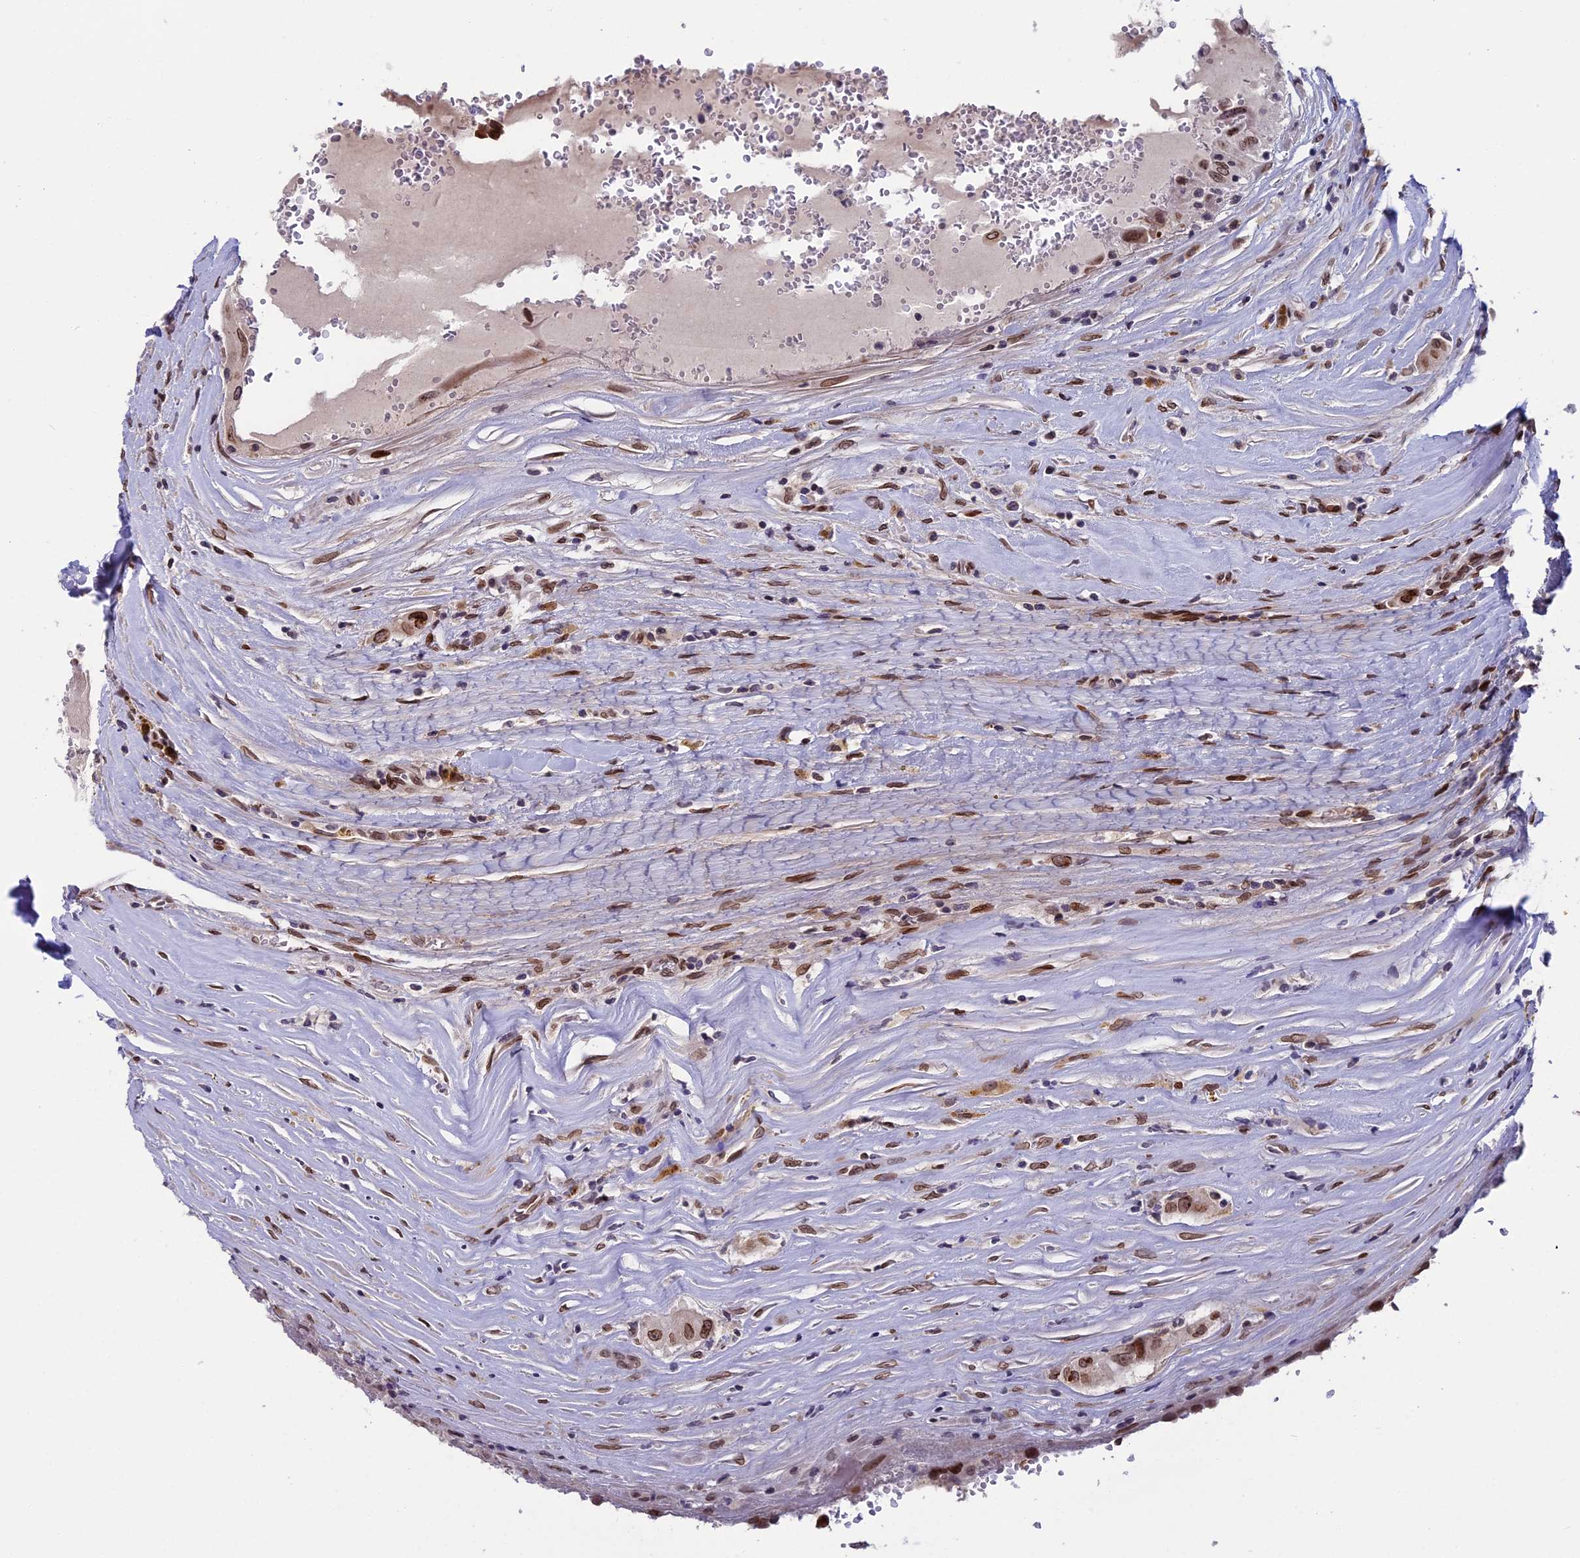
{"staining": {"intensity": "moderate", "quantity": ">75%", "location": "cytoplasmic/membranous,nuclear"}, "tissue": "thyroid cancer", "cell_type": "Tumor cells", "image_type": "cancer", "snomed": [{"axis": "morphology", "description": "Papillary adenocarcinoma, NOS"}, {"axis": "topography", "description": "Thyroid gland"}], "caption": "Immunohistochemistry image of human thyroid papillary adenocarcinoma stained for a protein (brown), which demonstrates medium levels of moderate cytoplasmic/membranous and nuclear staining in about >75% of tumor cells.", "gene": "GPSM1", "patient": {"sex": "male", "age": 77}}